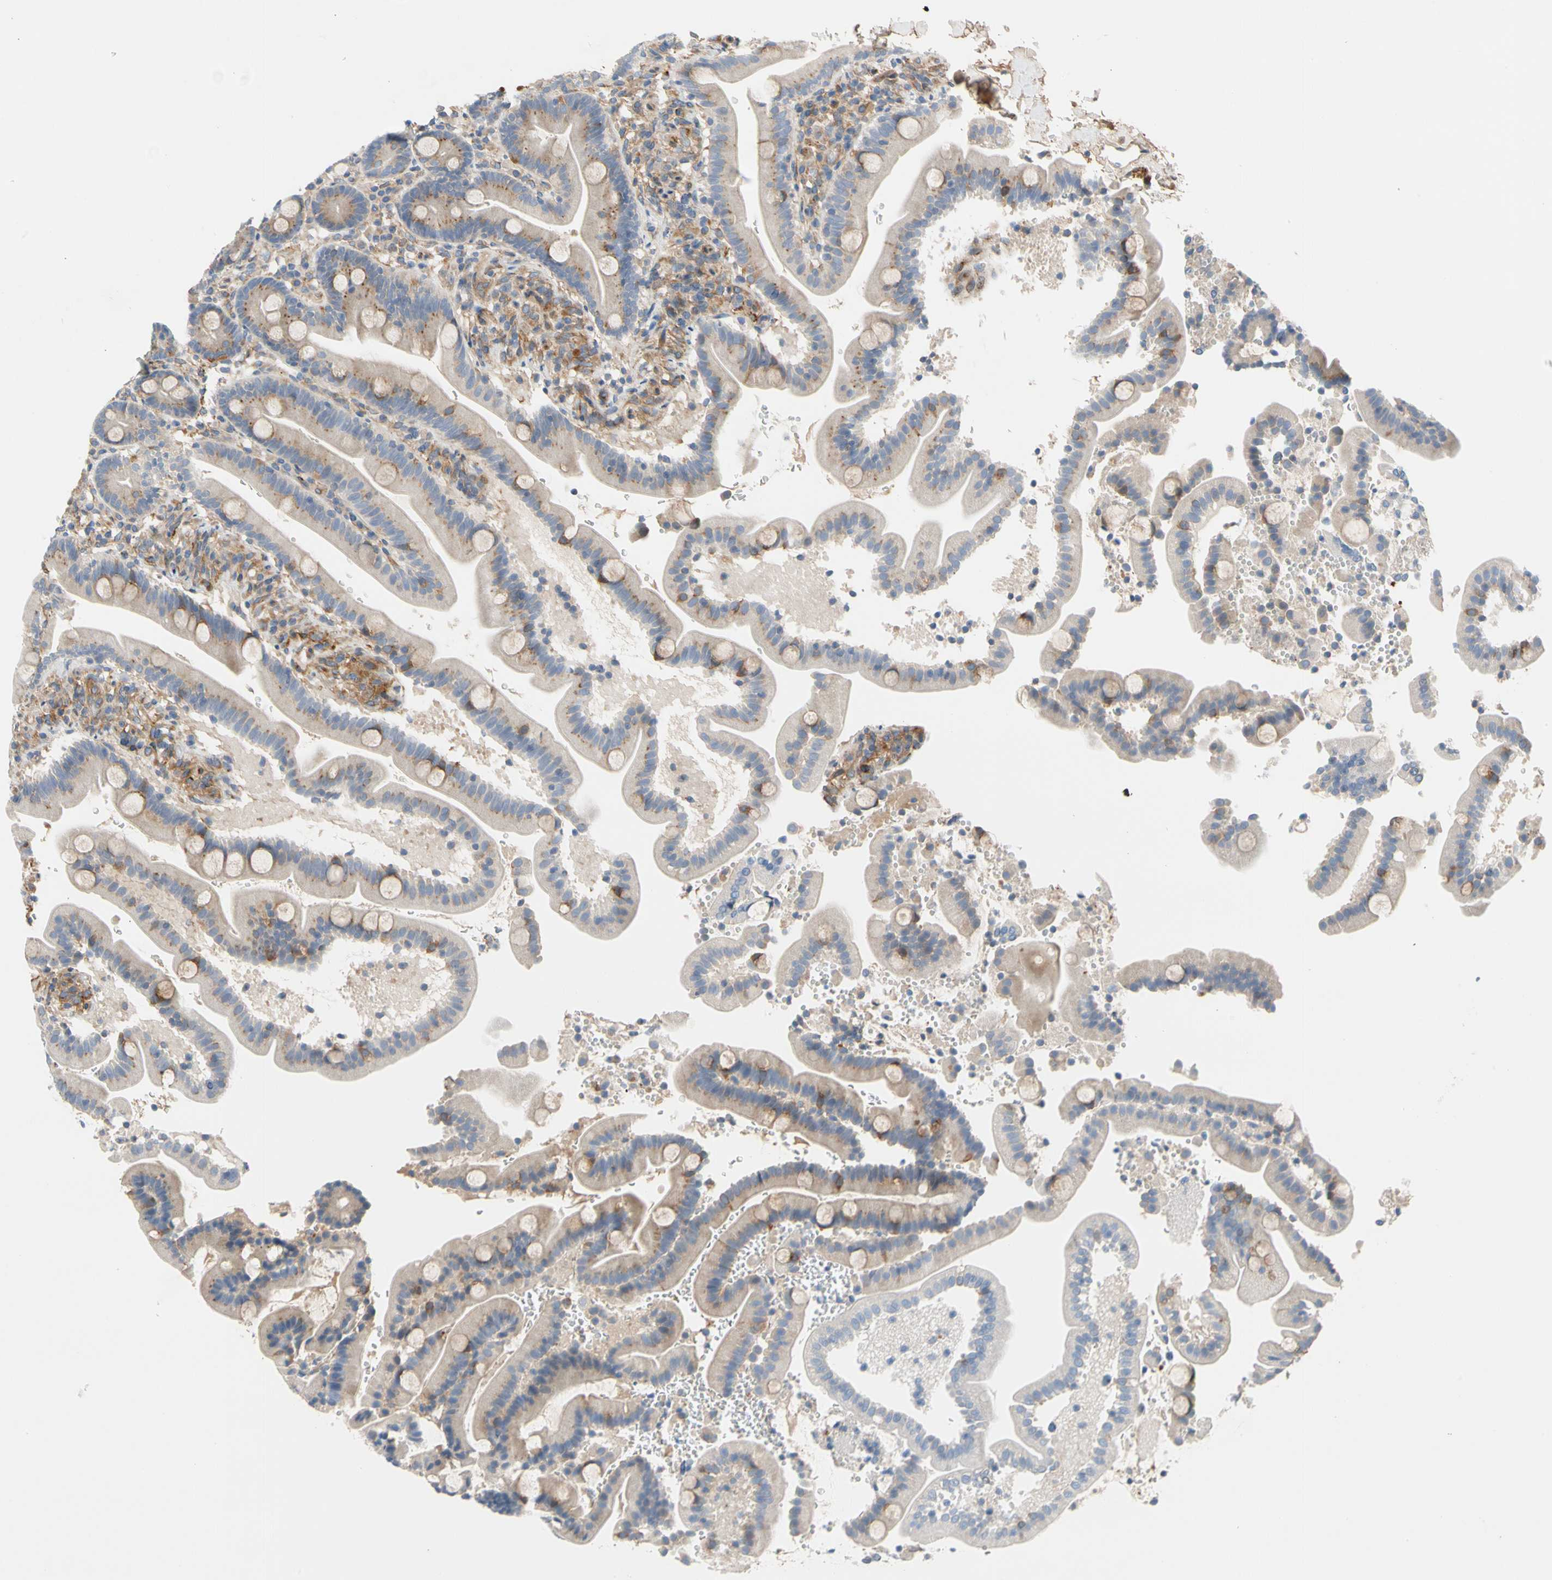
{"staining": {"intensity": "weak", "quantity": "25%-75%", "location": "cytoplasmic/membranous"}, "tissue": "duodenum", "cell_type": "Glandular cells", "image_type": "normal", "snomed": [{"axis": "morphology", "description": "Normal tissue, NOS"}, {"axis": "topography", "description": "Duodenum"}], "caption": "Weak cytoplasmic/membranous expression is present in approximately 25%-75% of glandular cells in unremarkable duodenum.", "gene": "ENTREP3", "patient": {"sex": "male", "age": 54}}